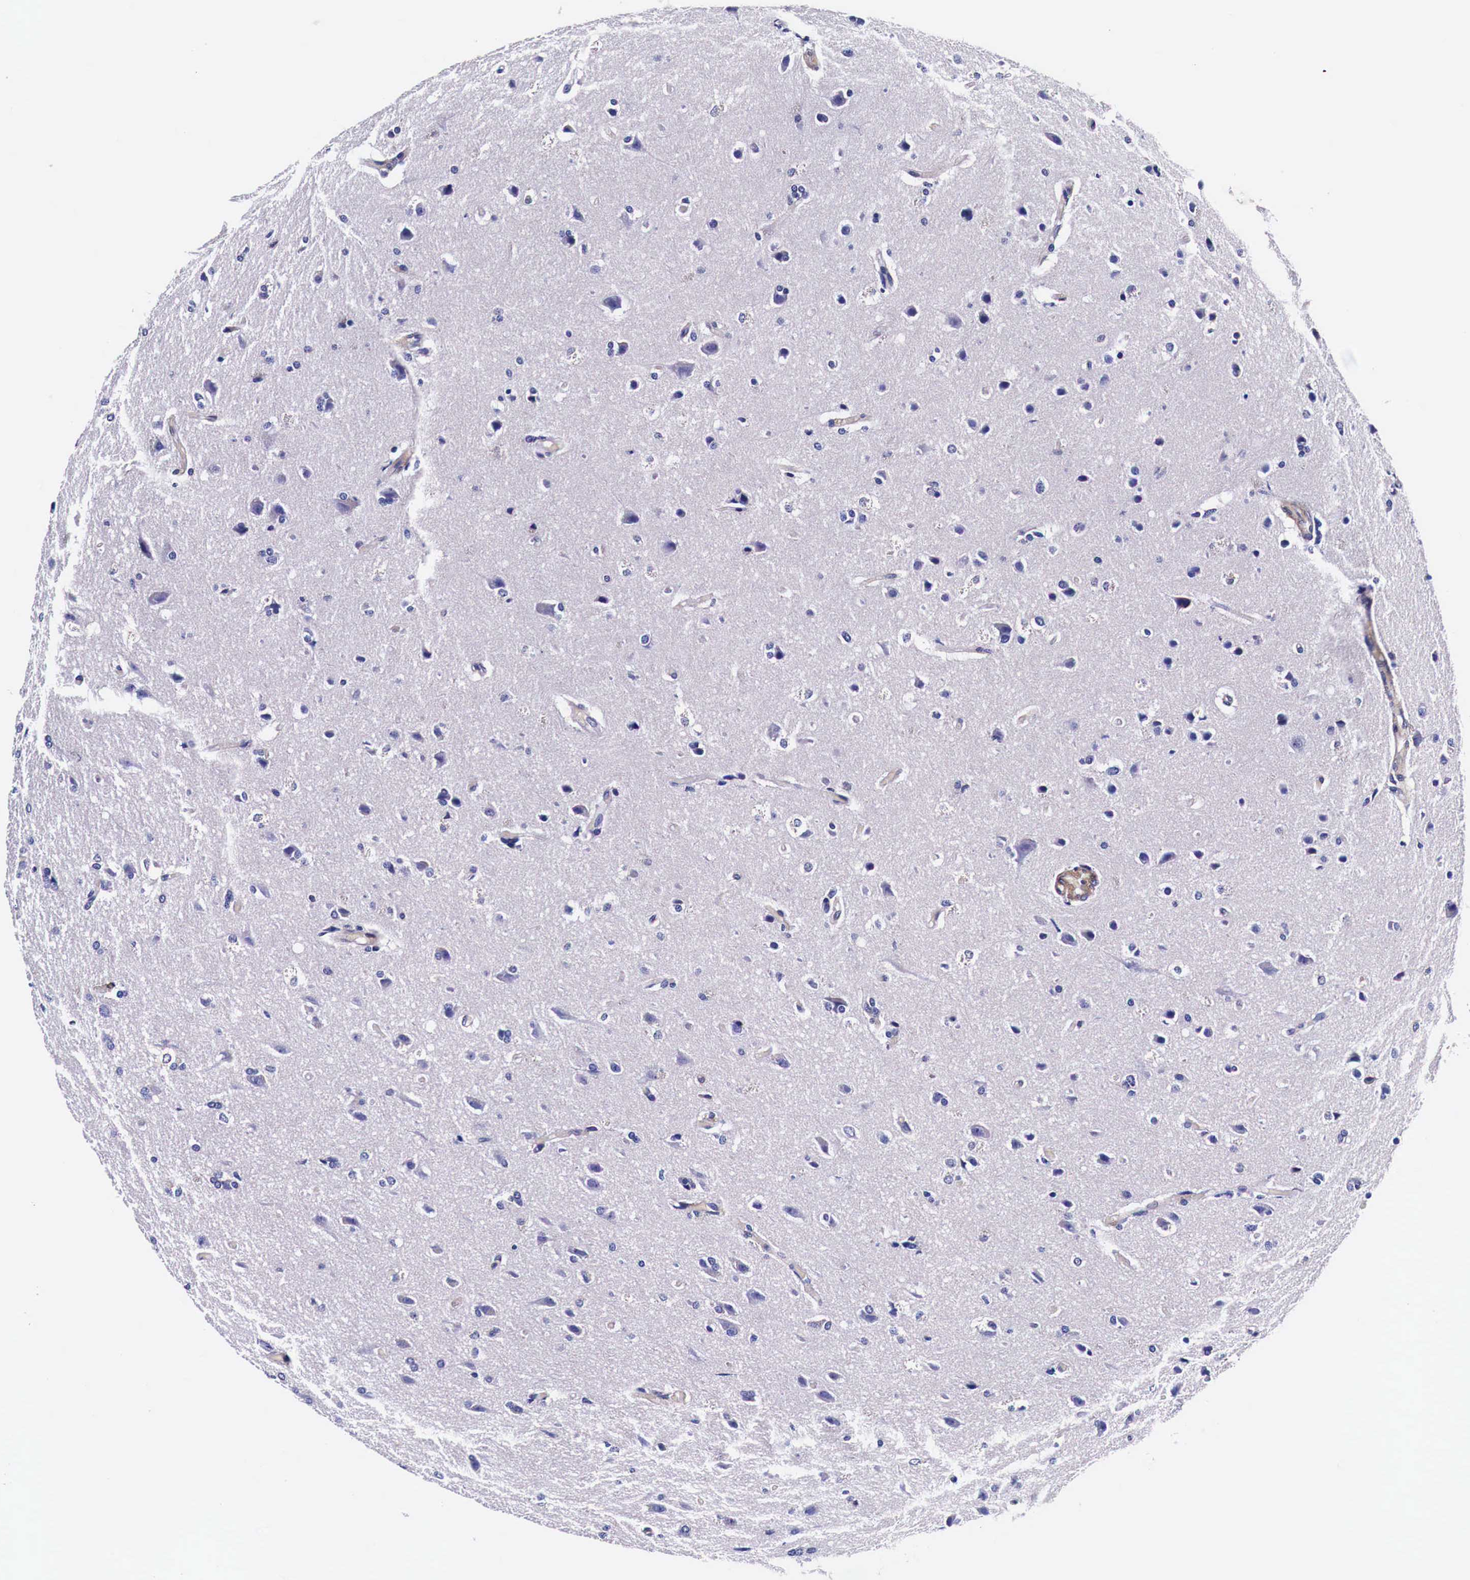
{"staining": {"intensity": "negative", "quantity": "none", "location": "none"}, "tissue": "glioma", "cell_type": "Tumor cells", "image_type": "cancer", "snomed": [{"axis": "morphology", "description": "Glioma, malignant, High grade"}, {"axis": "topography", "description": "Brain"}], "caption": "High power microscopy micrograph of an immunohistochemistry (IHC) image of malignant glioma (high-grade), revealing no significant positivity in tumor cells.", "gene": "HSPB1", "patient": {"sex": "male", "age": 68}}